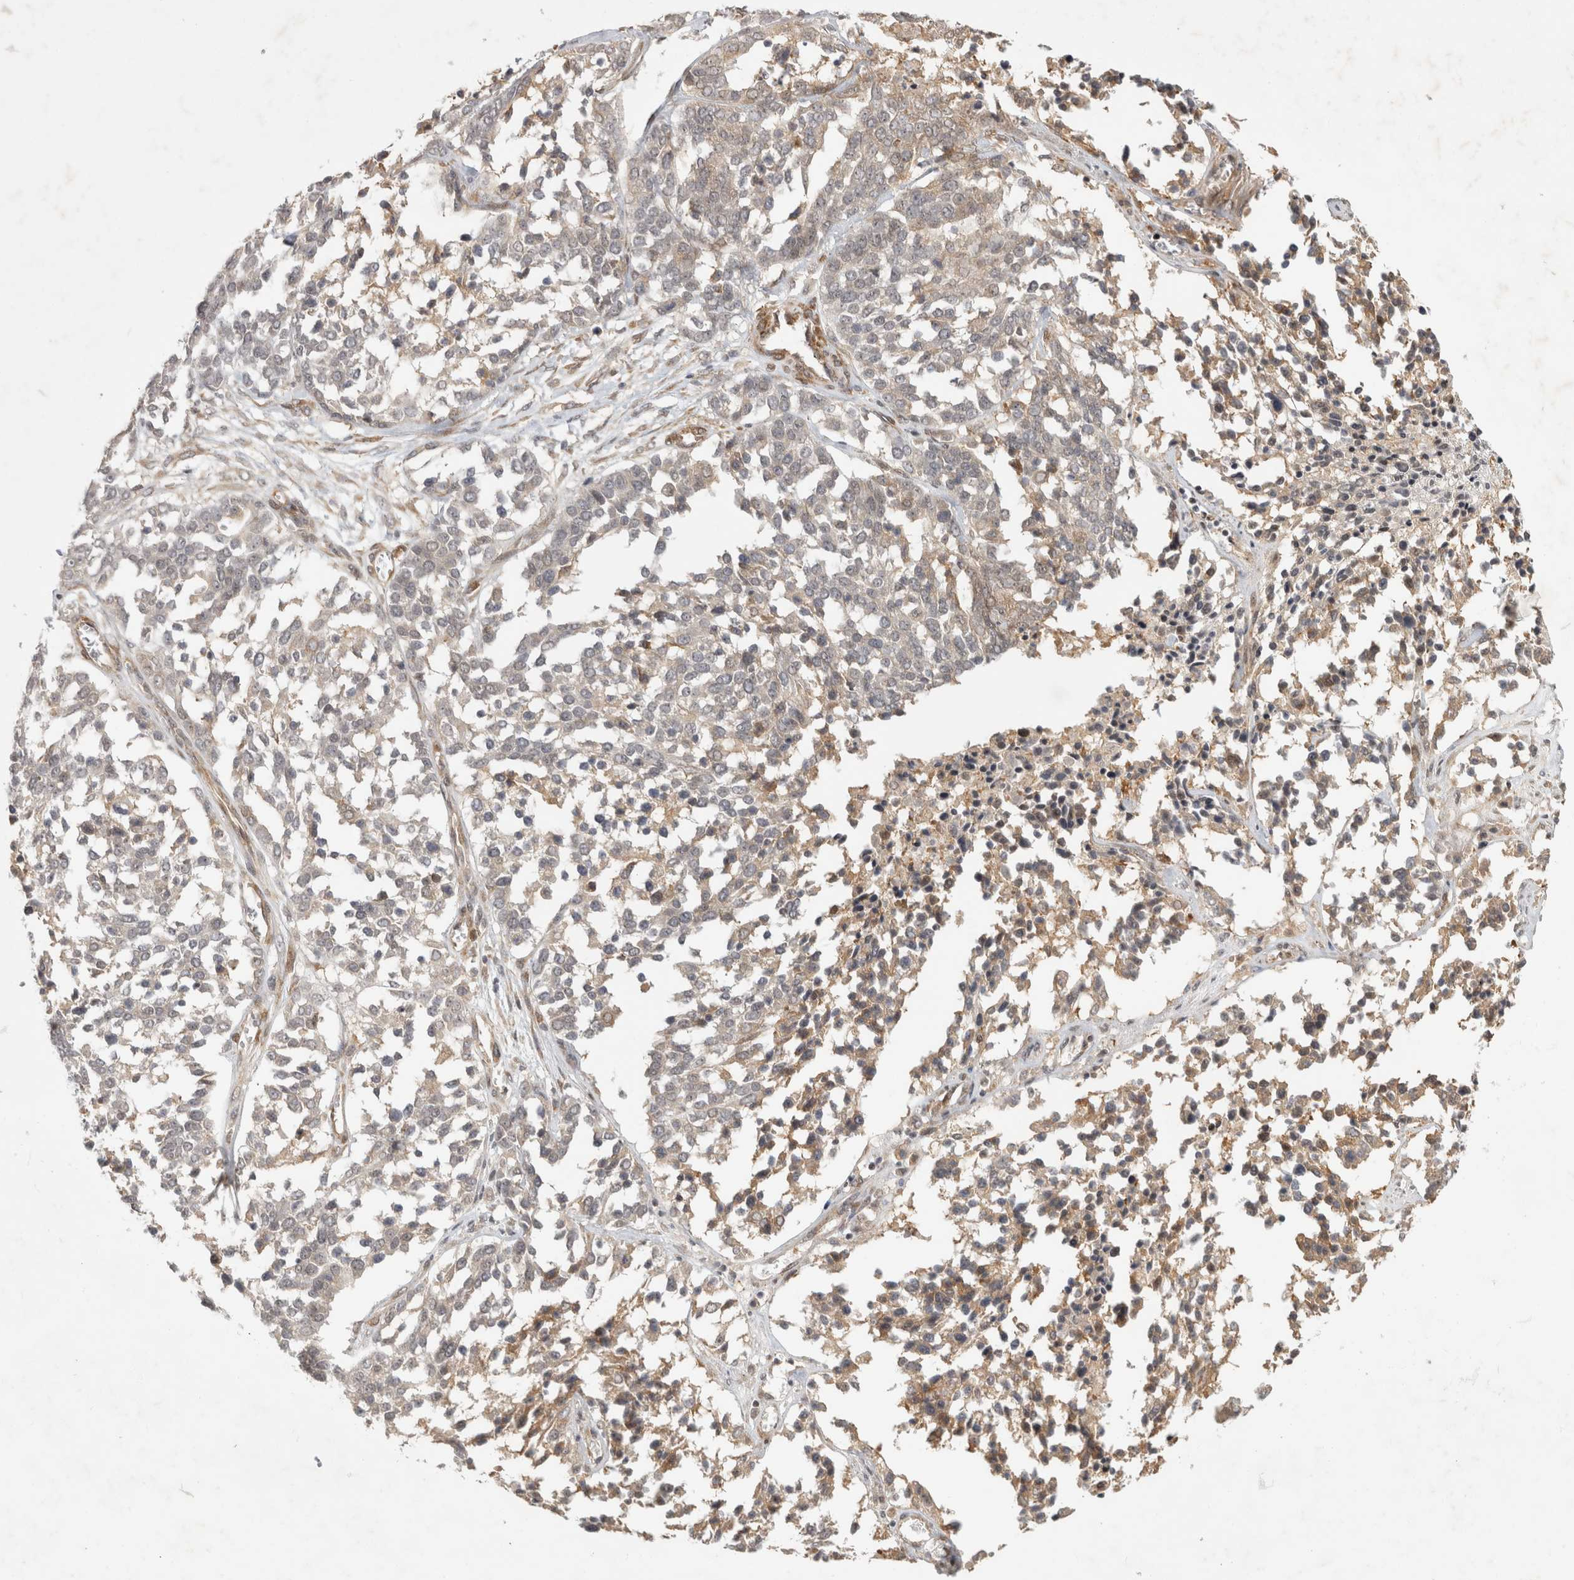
{"staining": {"intensity": "negative", "quantity": "none", "location": "none"}, "tissue": "ovarian cancer", "cell_type": "Tumor cells", "image_type": "cancer", "snomed": [{"axis": "morphology", "description": "Cystadenocarcinoma, serous, NOS"}, {"axis": "topography", "description": "Ovary"}], "caption": "Immunohistochemistry micrograph of human ovarian cancer stained for a protein (brown), which exhibits no expression in tumor cells.", "gene": "ZNF318", "patient": {"sex": "female", "age": 44}}